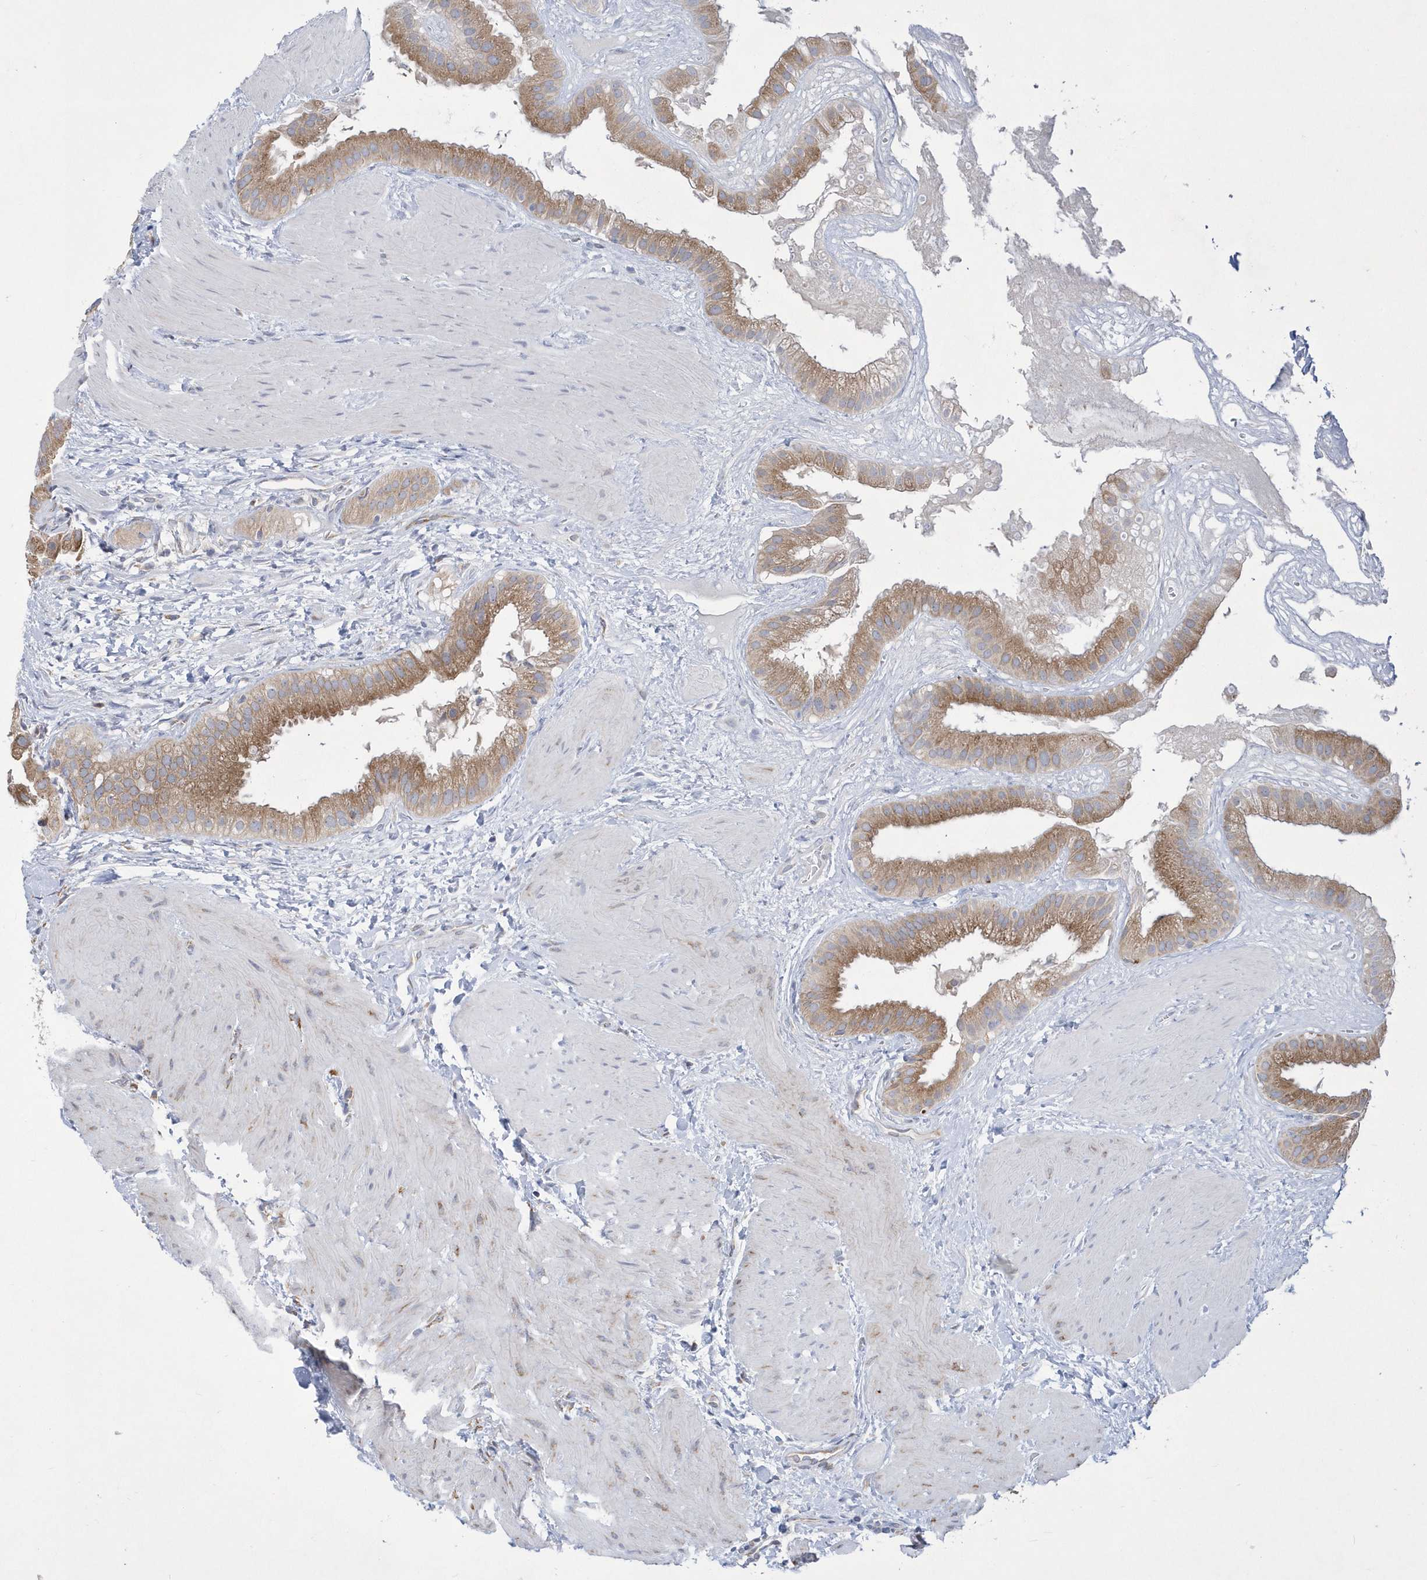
{"staining": {"intensity": "moderate", "quantity": ">75%", "location": "cytoplasmic/membranous"}, "tissue": "gallbladder", "cell_type": "Glandular cells", "image_type": "normal", "snomed": [{"axis": "morphology", "description": "Normal tissue, NOS"}, {"axis": "topography", "description": "Gallbladder"}], "caption": "About >75% of glandular cells in normal gallbladder display moderate cytoplasmic/membranous protein expression as visualized by brown immunohistochemical staining.", "gene": "MED31", "patient": {"sex": "male", "age": 55}}